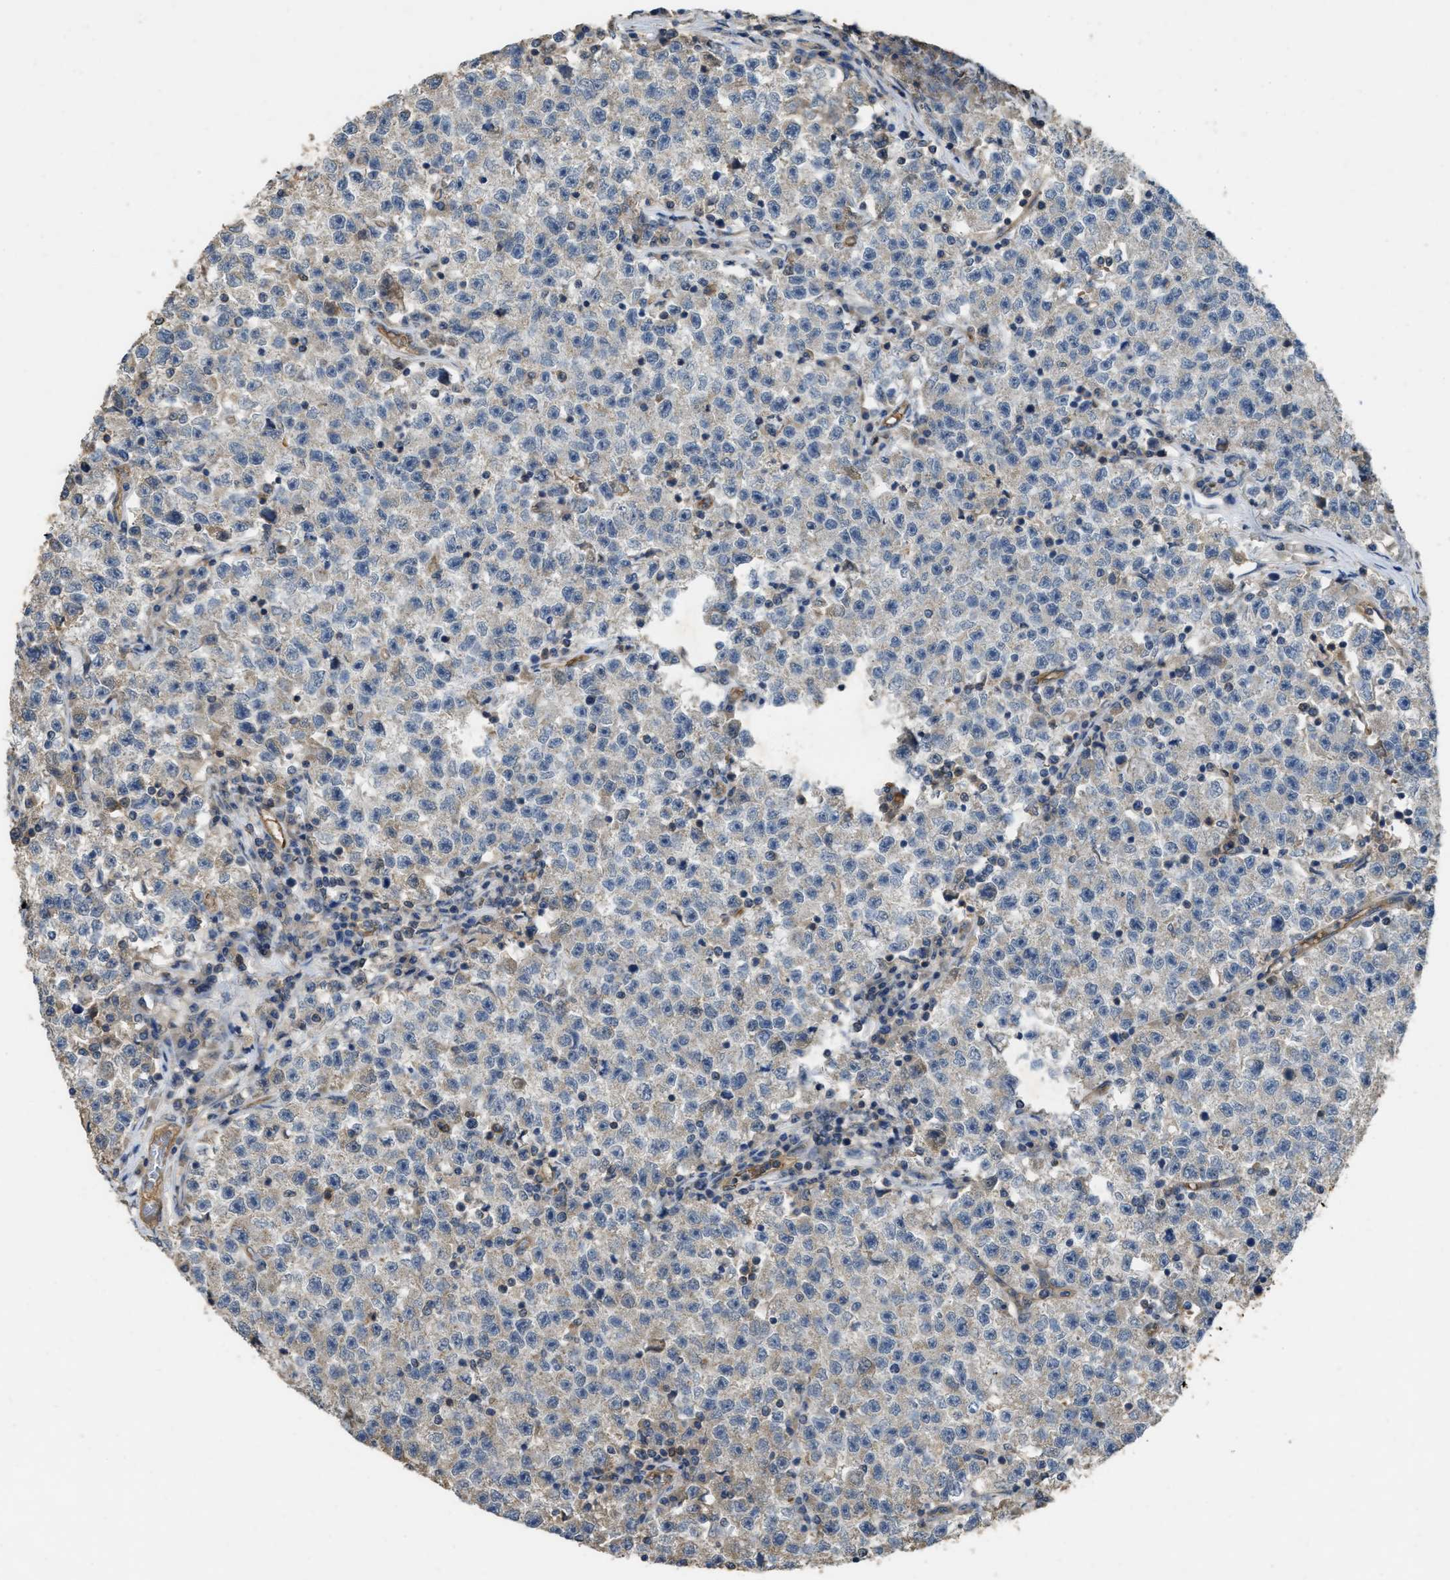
{"staining": {"intensity": "negative", "quantity": "none", "location": "none"}, "tissue": "testis cancer", "cell_type": "Tumor cells", "image_type": "cancer", "snomed": [{"axis": "morphology", "description": "Seminoma, NOS"}, {"axis": "topography", "description": "Testis"}], "caption": "DAB (3,3'-diaminobenzidine) immunohistochemical staining of seminoma (testis) shows no significant staining in tumor cells. Brightfield microscopy of immunohistochemistry (IHC) stained with DAB (3,3'-diaminobenzidine) (brown) and hematoxylin (blue), captured at high magnification.", "gene": "PPP3CA", "patient": {"sex": "male", "age": 22}}